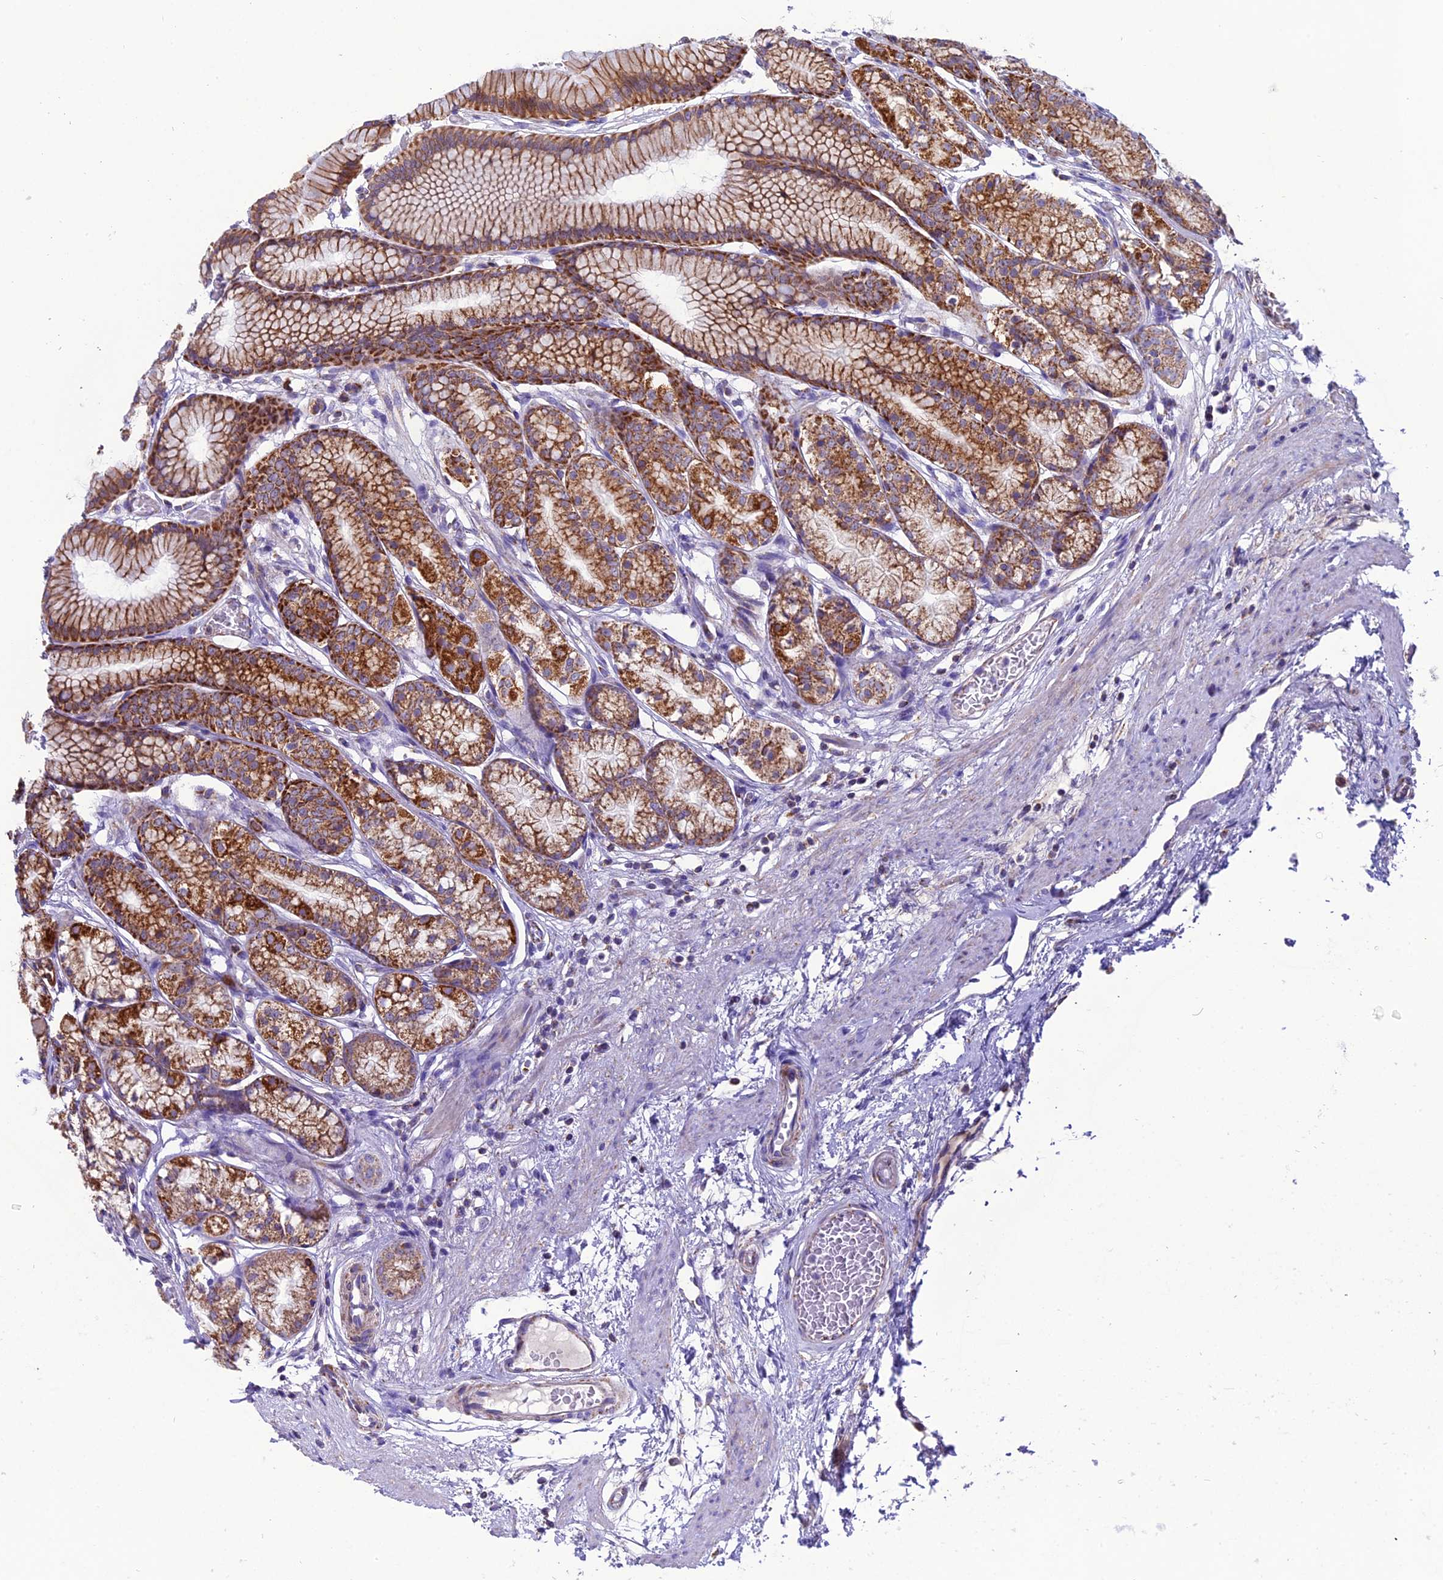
{"staining": {"intensity": "strong", "quantity": ">75%", "location": "cytoplasmic/membranous"}, "tissue": "stomach", "cell_type": "Glandular cells", "image_type": "normal", "snomed": [{"axis": "morphology", "description": "Normal tissue, NOS"}, {"axis": "morphology", "description": "Adenocarcinoma, NOS"}, {"axis": "morphology", "description": "Adenocarcinoma, High grade"}, {"axis": "topography", "description": "Stomach, upper"}, {"axis": "topography", "description": "Stomach"}], "caption": "Human stomach stained for a protein (brown) displays strong cytoplasmic/membranous positive positivity in about >75% of glandular cells.", "gene": "MRPS34", "patient": {"sex": "female", "age": 65}}